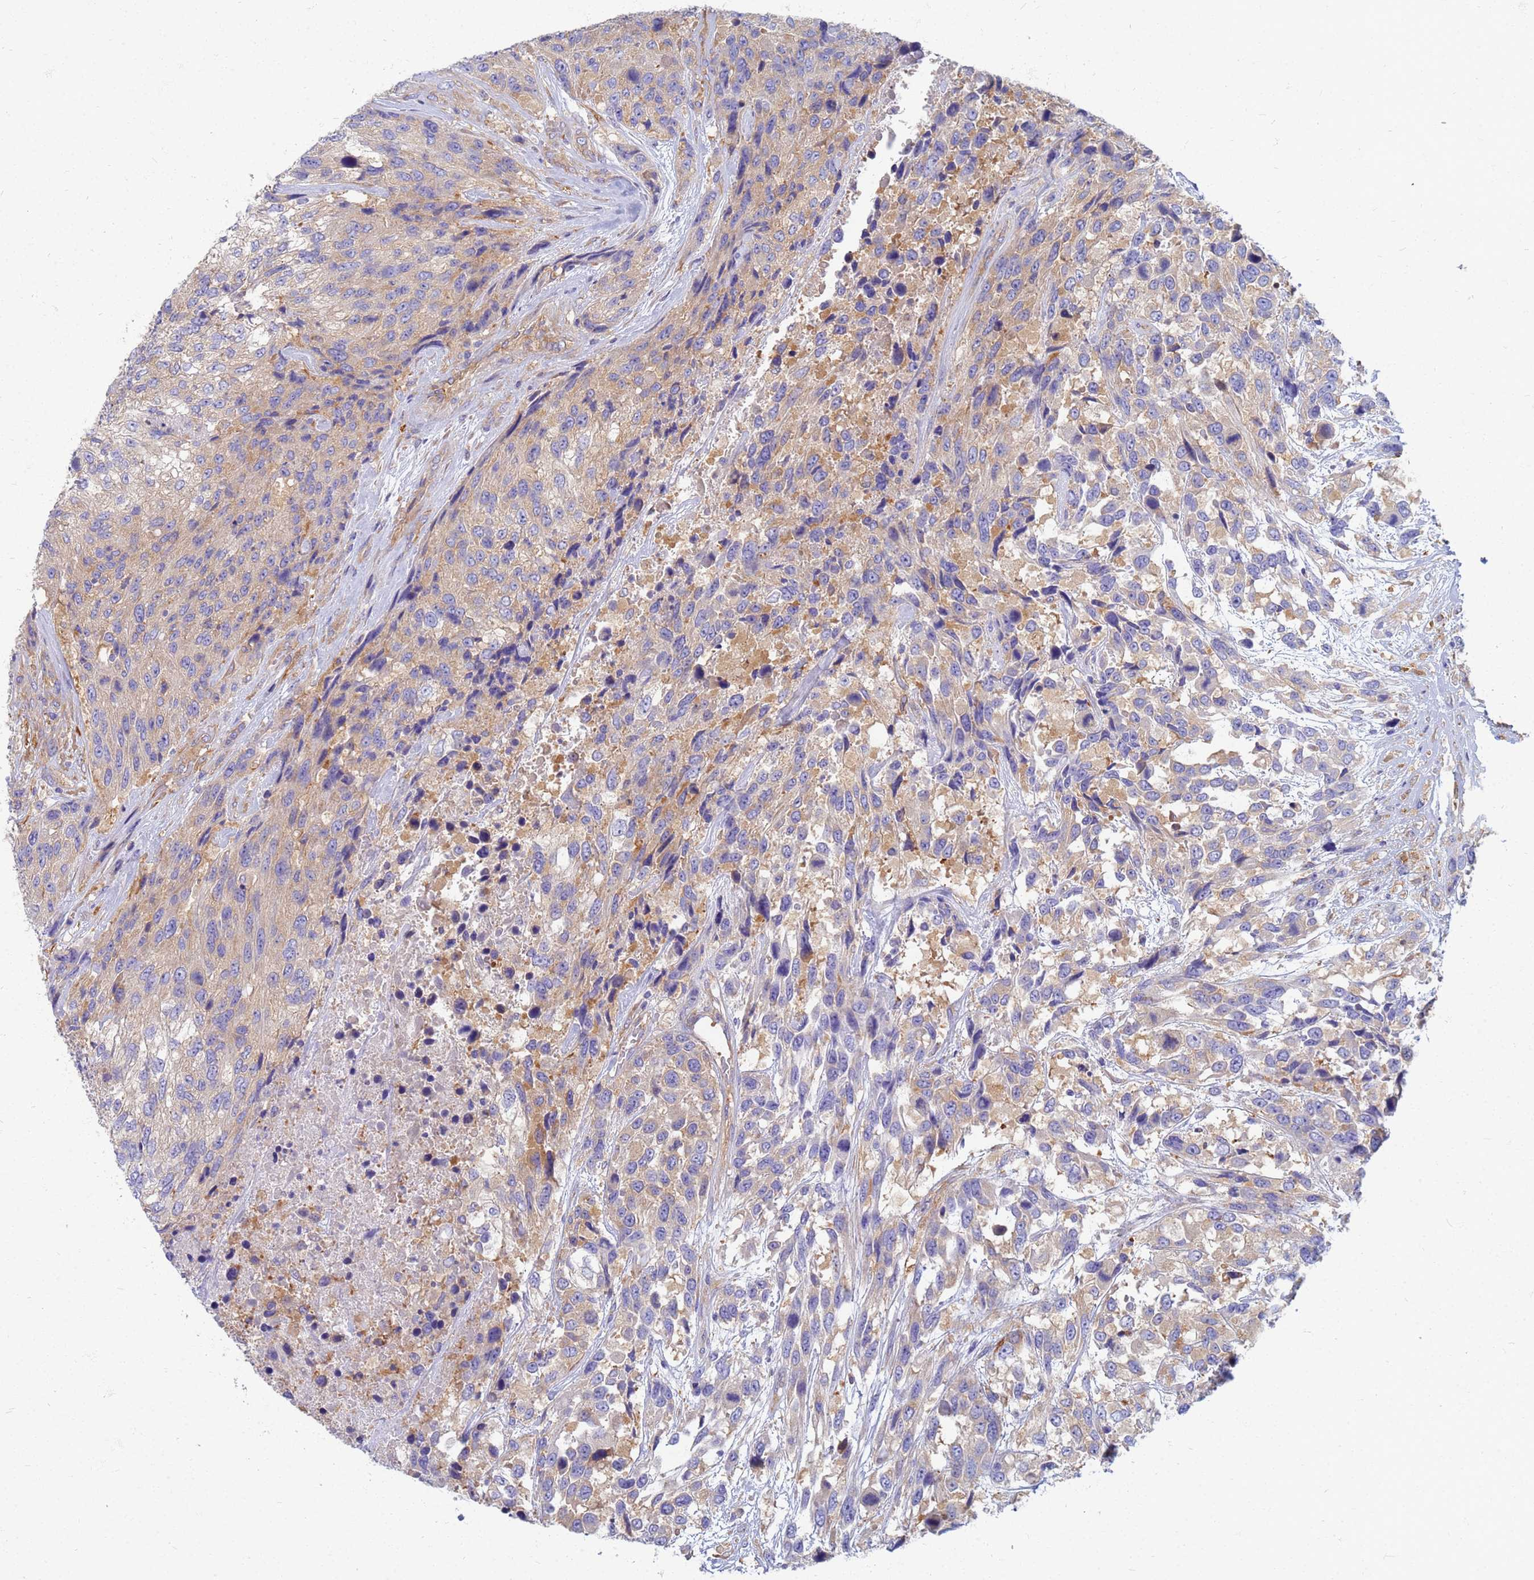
{"staining": {"intensity": "moderate", "quantity": "<25%", "location": "cytoplasmic/membranous"}, "tissue": "urothelial cancer", "cell_type": "Tumor cells", "image_type": "cancer", "snomed": [{"axis": "morphology", "description": "Urothelial carcinoma, High grade"}, {"axis": "topography", "description": "Urinary bladder"}], "caption": "There is low levels of moderate cytoplasmic/membranous expression in tumor cells of urothelial cancer, as demonstrated by immunohistochemical staining (brown color).", "gene": "EEA1", "patient": {"sex": "female", "age": 70}}